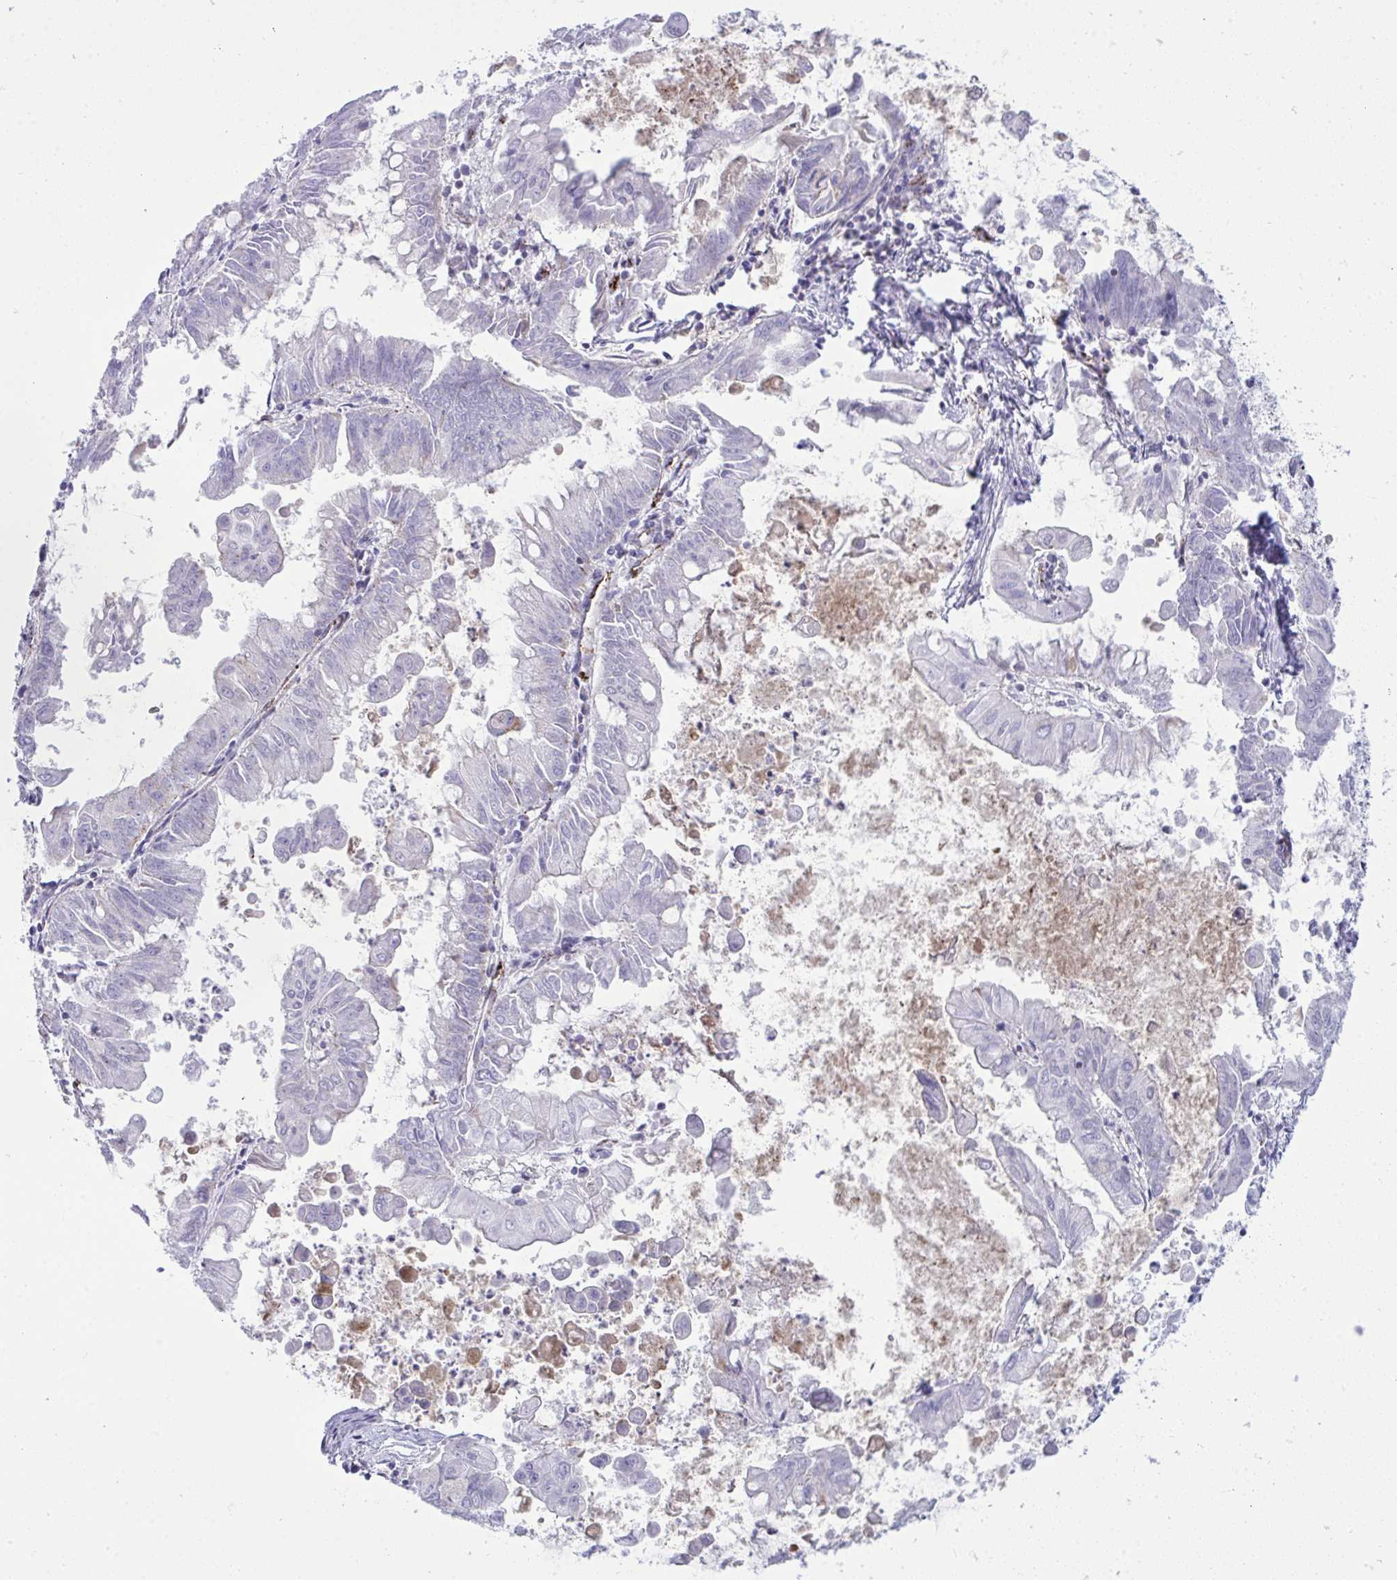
{"staining": {"intensity": "negative", "quantity": "none", "location": "none"}, "tissue": "stomach cancer", "cell_type": "Tumor cells", "image_type": "cancer", "snomed": [{"axis": "morphology", "description": "Adenocarcinoma, NOS"}, {"axis": "topography", "description": "Stomach, upper"}], "caption": "IHC image of neoplastic tissue: human stomach cancer stained with DAB (3,3'-diaminobenzidine) displays no significant protein expression in tumor cells.", "gene": "ZFHX3", "patient": {"sex": "male", "age": 80}}